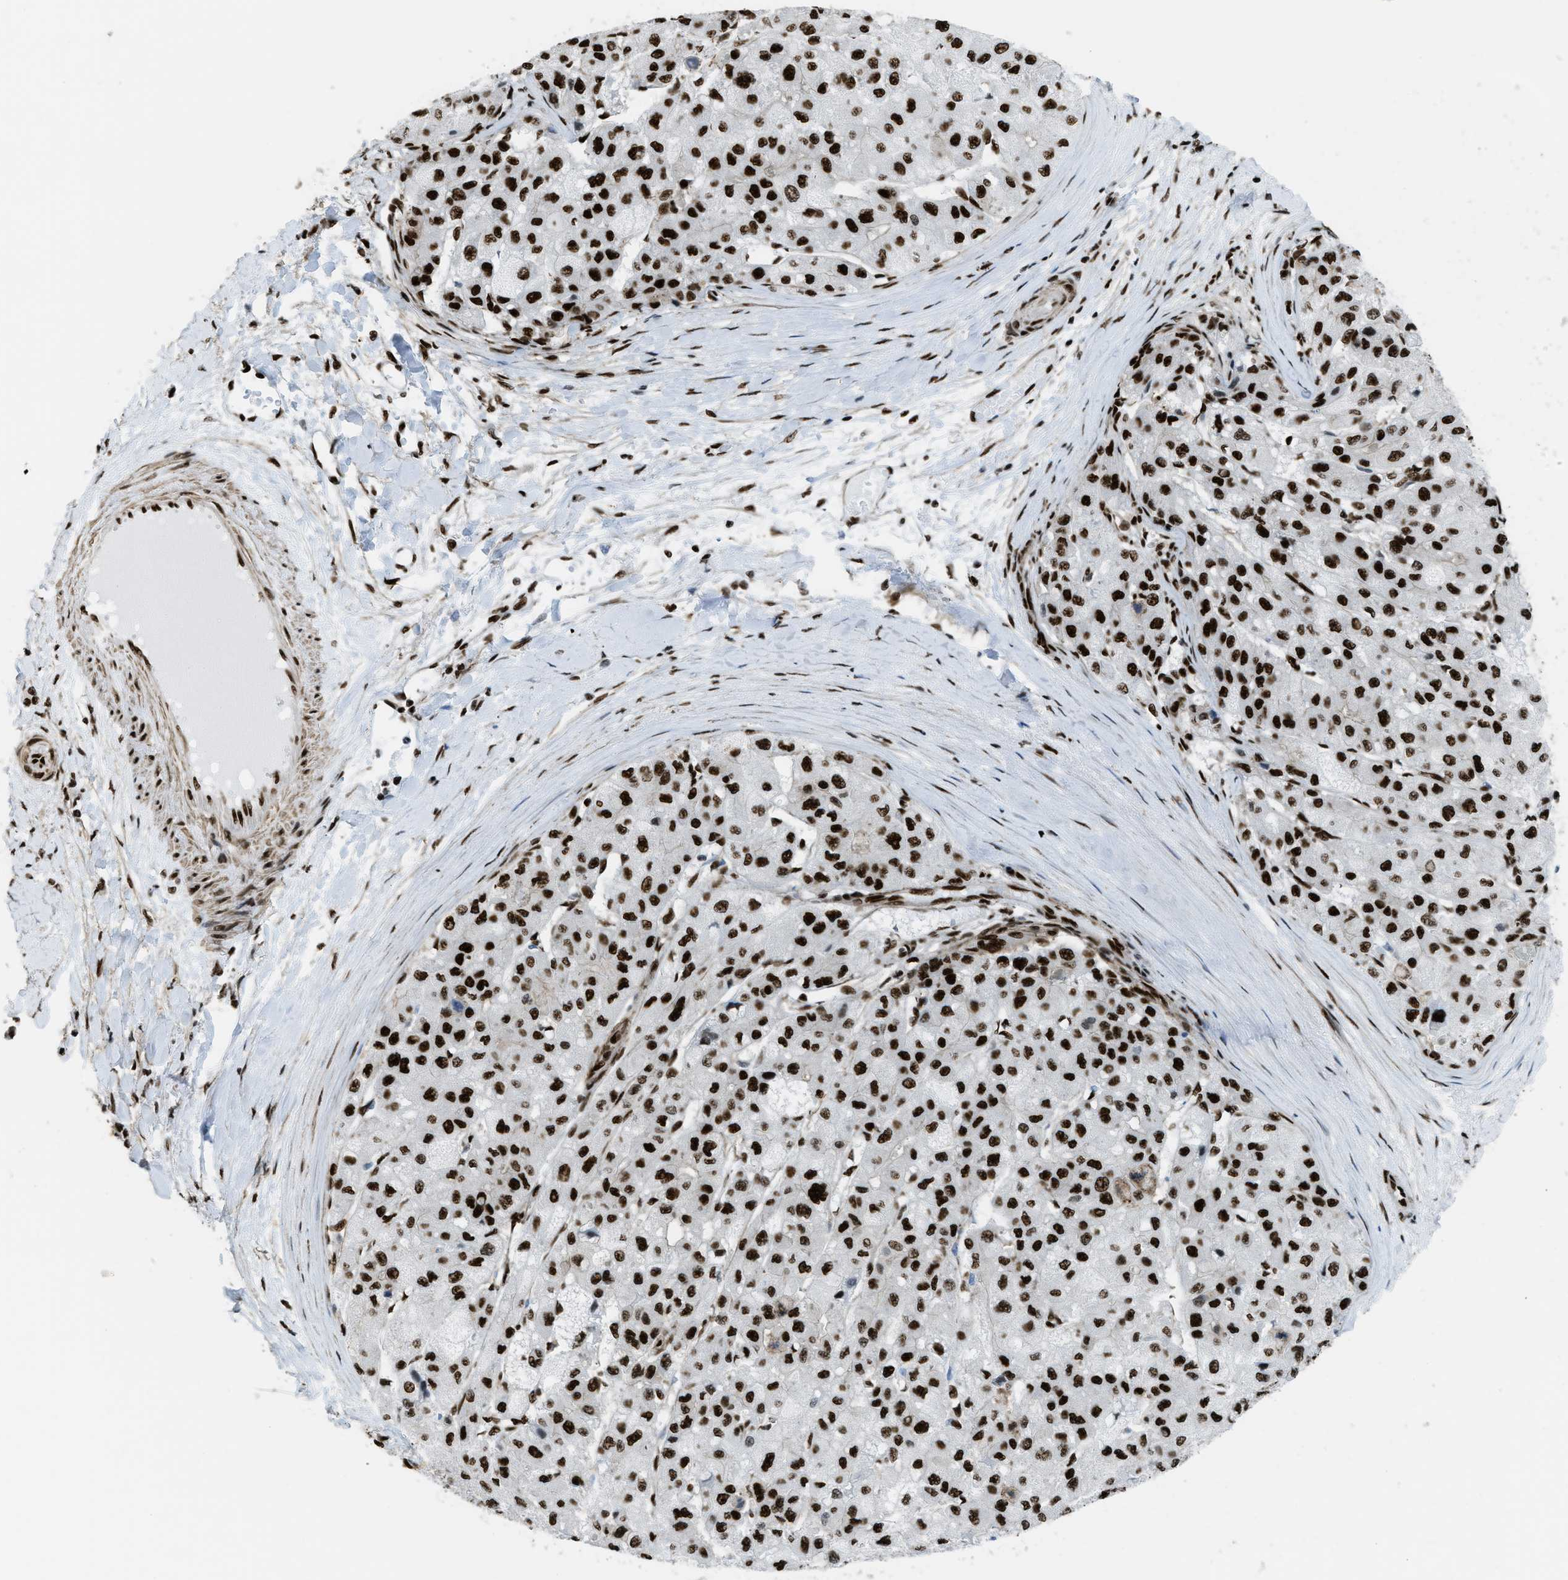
{"staining": {"intensity": "strong", "quantity": ">75%", "location": "nuclear"}, "tissue": "liver cancer", "cell_type": "Tumor cells", "image_type": "cancer", "snomed": [{"axis": "morphology", "description": "Carcinoma, Hepatocellular, NOS"}, {"axis": "topography", "description": "Liver"}], "caption": "Immunohistochemistry (IHC) staining of liver cancer (hepatocellular carcinoma), which demonstrates high levels of strong nuclear expression in approximately >75% of tumor cells indicating strong nuclear protein expression. The staining was performed using DAB (brown) for protein detection and nuclei were counterstained in hematoxylin (blue).", "gene": "ZNF207", "patient": {"sex": "male", "age": 80}}